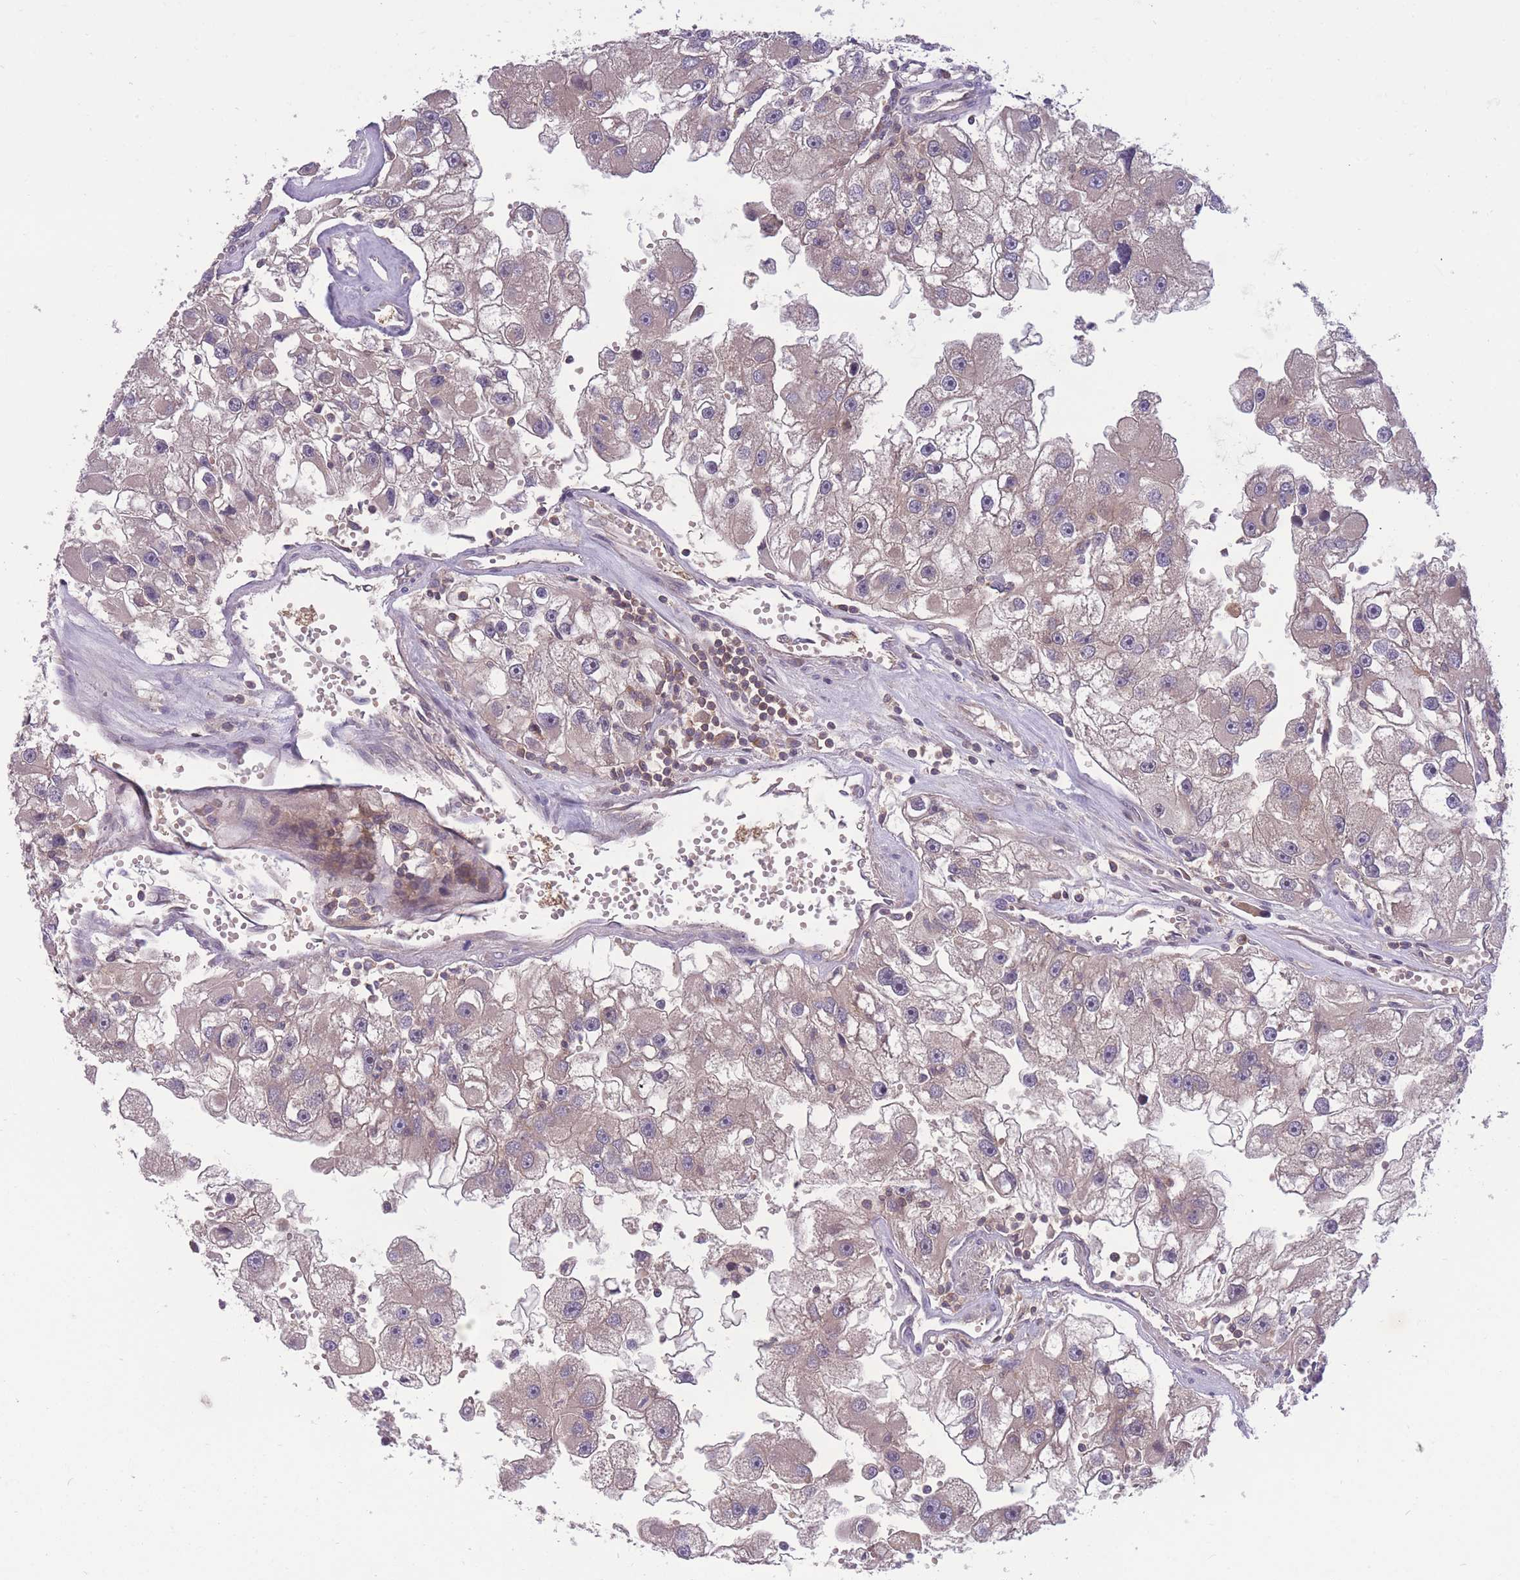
{"staining": {"intensity": "negative", "quantity": "none", "location": "none"}, "tissue": "renal cancer", "cell_type": "Tumor cells", "image_type": "cancer", "snomed": [{"axis": "morphology", "description": "Adenocarcinoma, NOS"}, {"axis": "topography", "description": "Kidney"}], "caption": "Protein analysis of renal cancer reveals no significant positivity in tumor cells.", "gene": "UBE2N", "patient": {"sex": "male", "age": 63}}